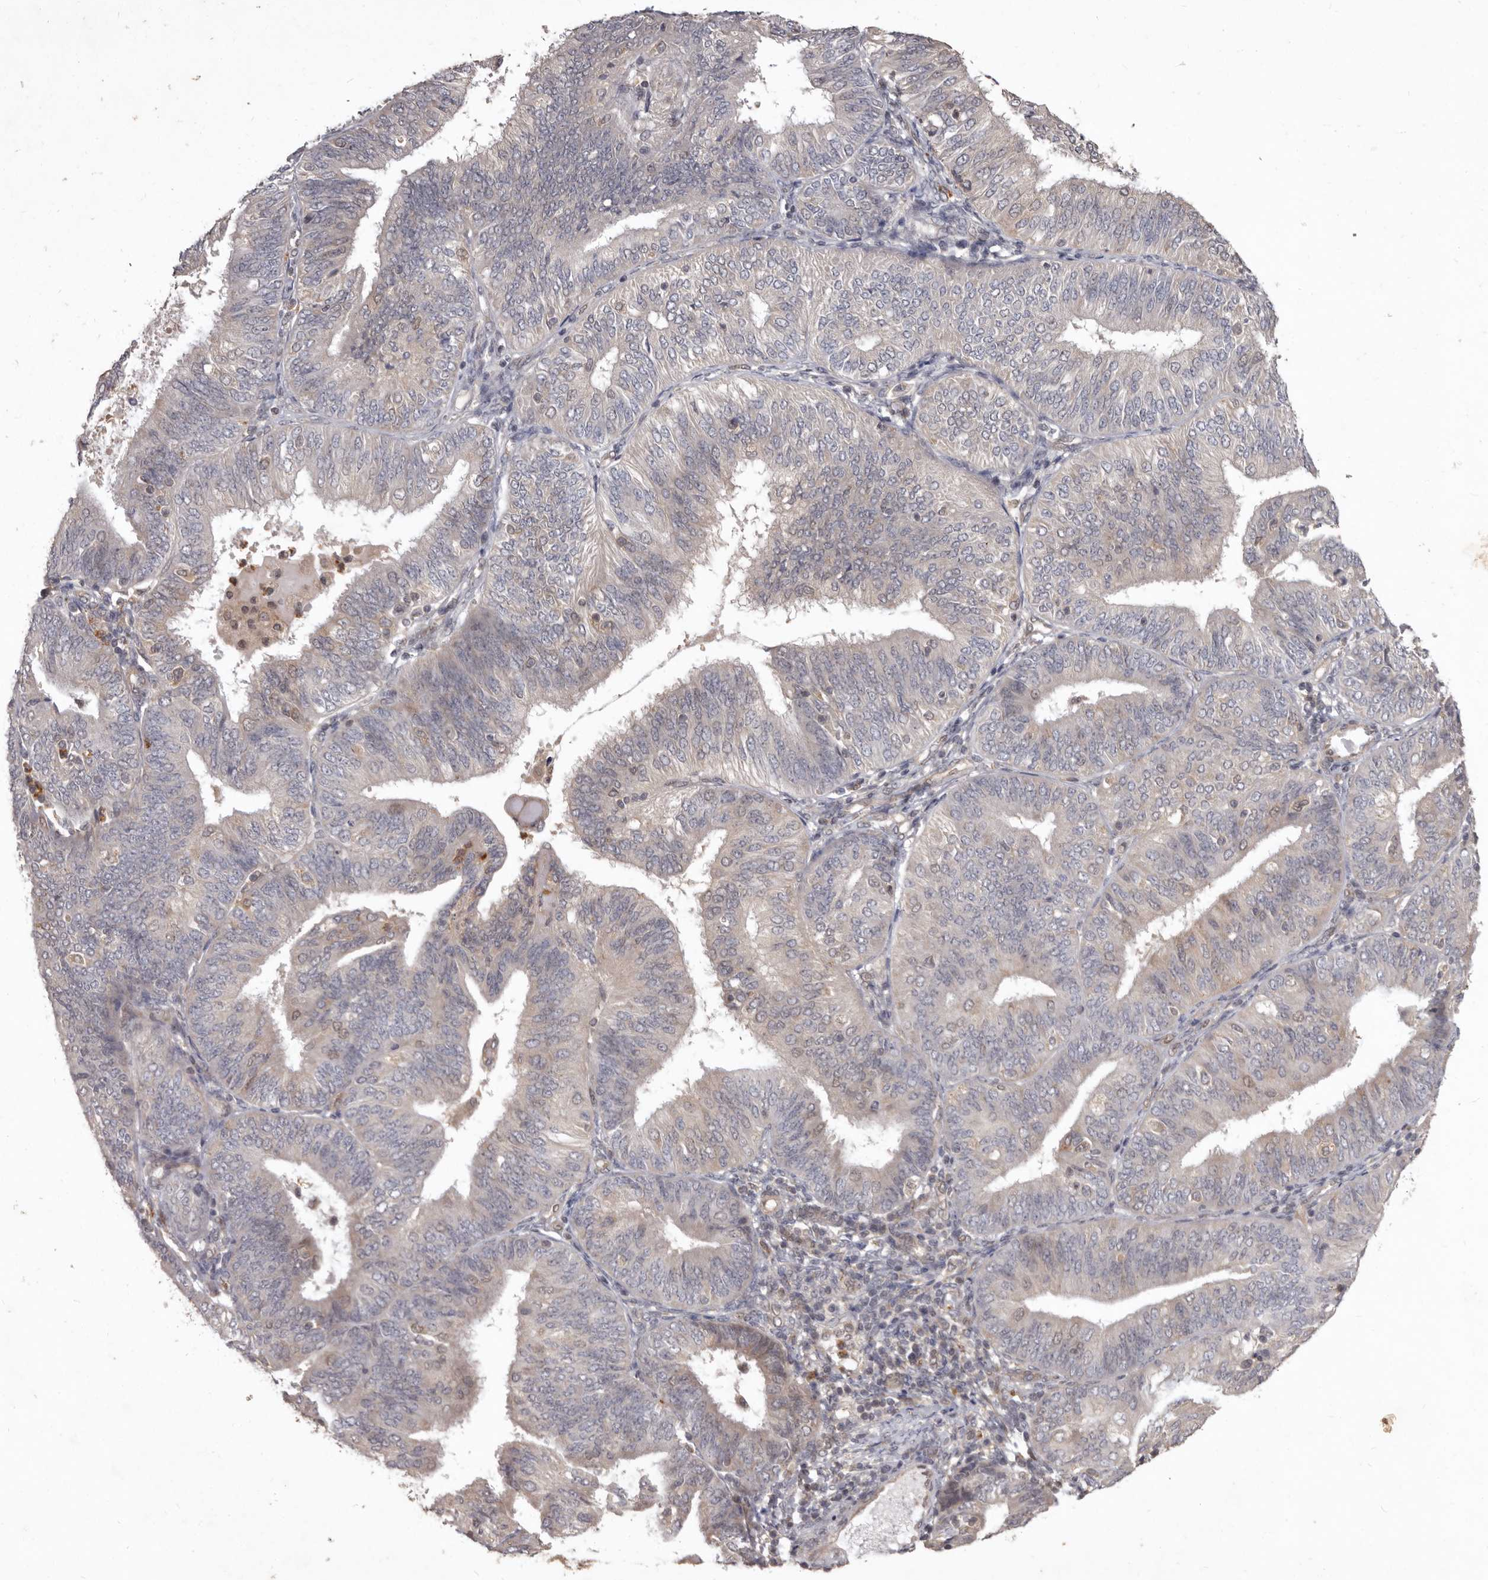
{"staining": {"intensity": "negative", "quantity": "none", "location": "none"}, "tissue": "endometrial cancer", "cell_type": "Tumor cells", "image_type": "cancer", "snomed": [{"axis": "morphology", "description": "Adenocarcinoma, NOS"}, {"axis": "topography", "description": "Endometrium"}], "caption": "There is no significant staining in tumor cells of endometrial adenocarcinoma.", "gene": "ACLY", "patient": {"sex": "female", "age": 58}}